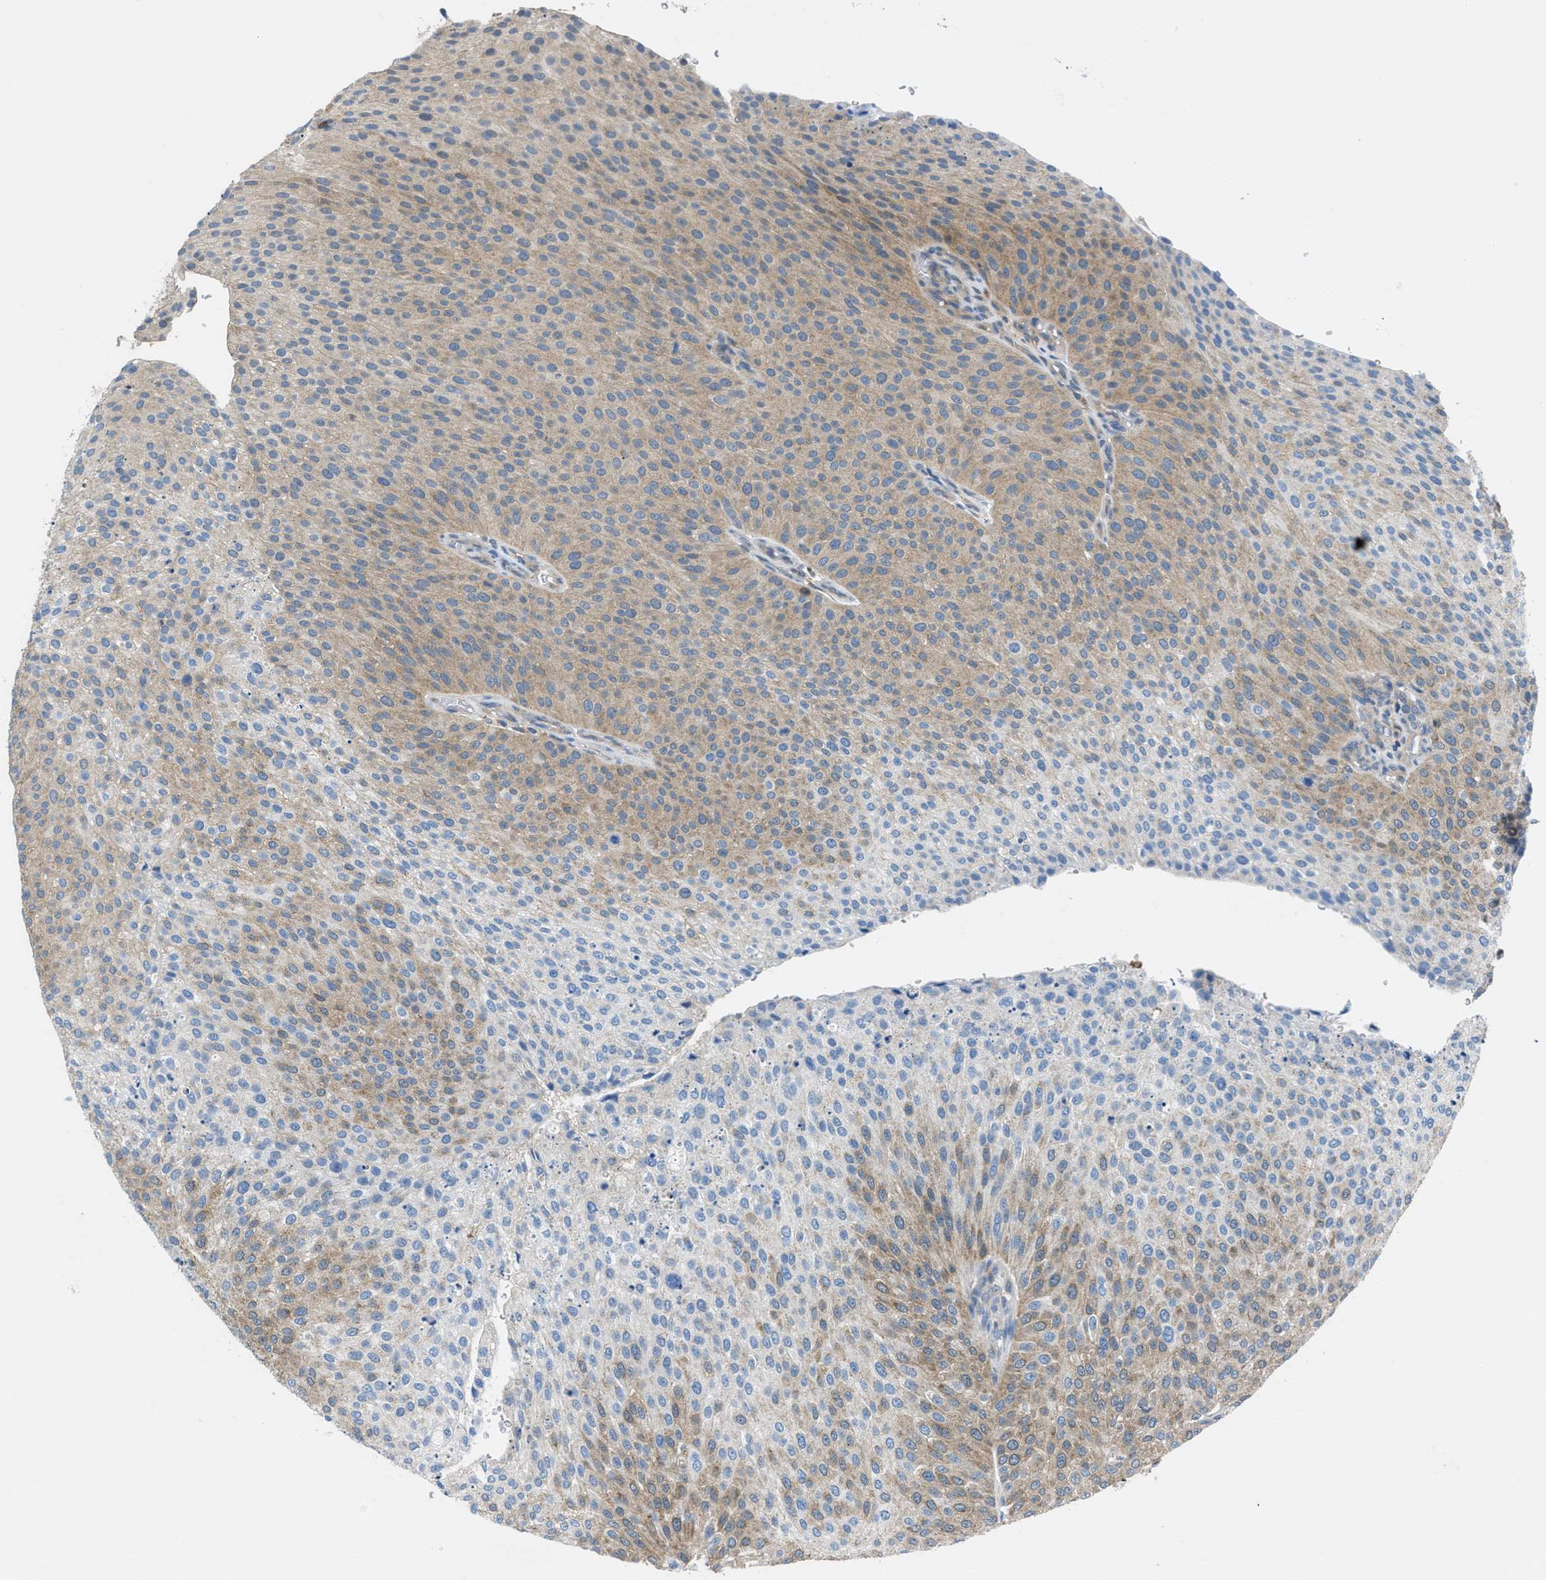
{"staining": {"intensity": "weak", "quantity": ">75%", "location": "cytoplasmic/membranous"}, "tissue": "urothelial cancer", "cell_type": "Tumor cells", "image_type": "cancer", "snomed": [{"axis": "morphology", "description": "Urothelial carcinoma, Low grade"}, {"axis": "topography", "description": "Smooth muscle"}, {"axis": "topography", "description": "Urinary bladder"}], "caption": "Protein expression analysis of human urothelial cancer reveals weak cytoplasmic/membranous staining in about >75% of tumor cells.", "gene": "PIP5K1C", "patient": {"sex": "male", "age": 60}}